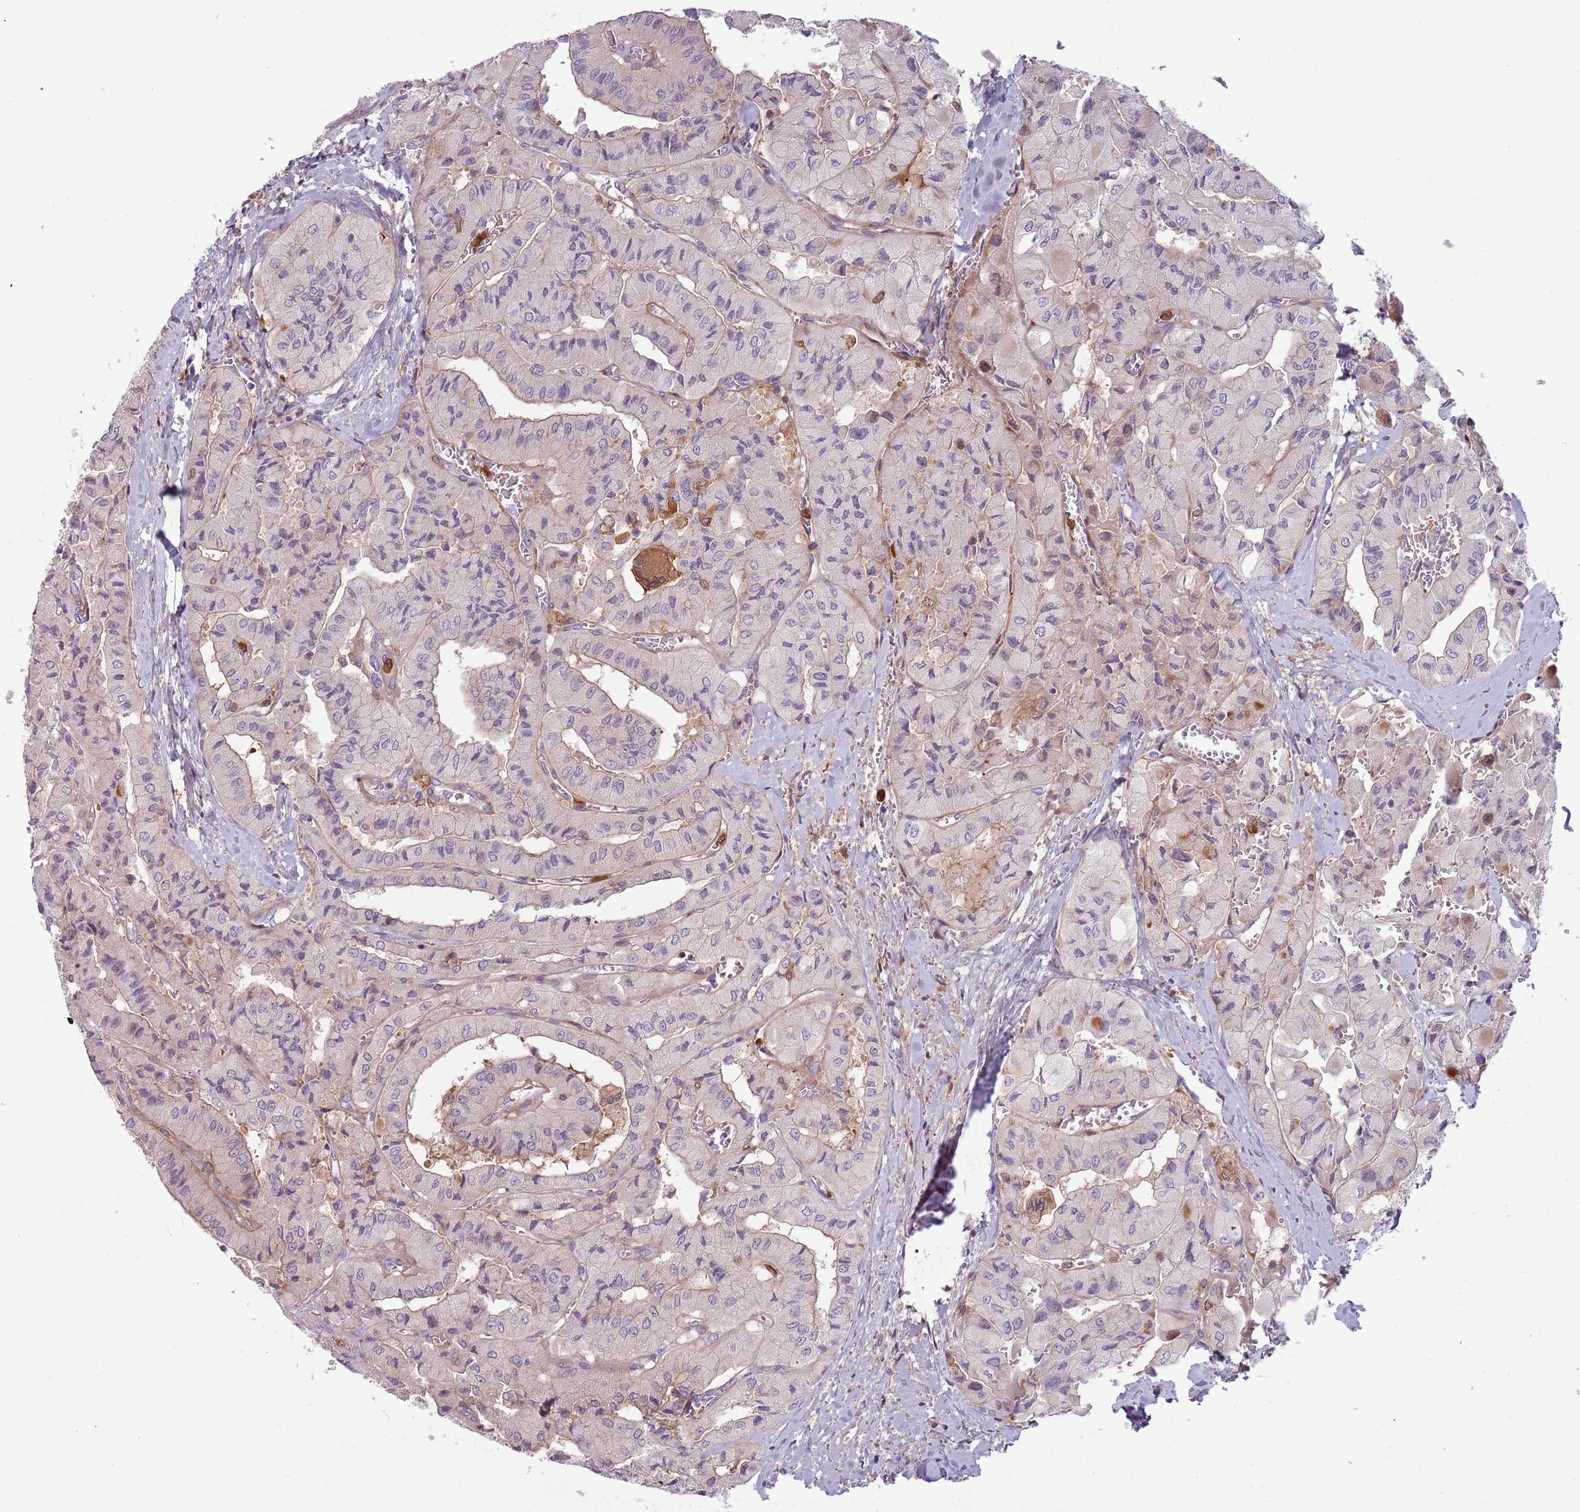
{"staining": {"intensity": "negative", "quantity": "none", "location": "none"}, "tissue": "thyroid cancer", "cell_type": "Tumor cells", "image_type": "cancer", "snomed": [{"axis": "morphology", "description": "Normal tissue, NOS"}, {"axis": "morphology", "description": "Papillary adenocarcinoma, NOS"}, {"axis": "topography", "description": "Thyroid gland"}], "caption": "Photomicrograph shows no significant protein staining in tumor cells of thyroid cancer.", "gene": "NADK", "patient": {"sex": "female", "age": 59}}